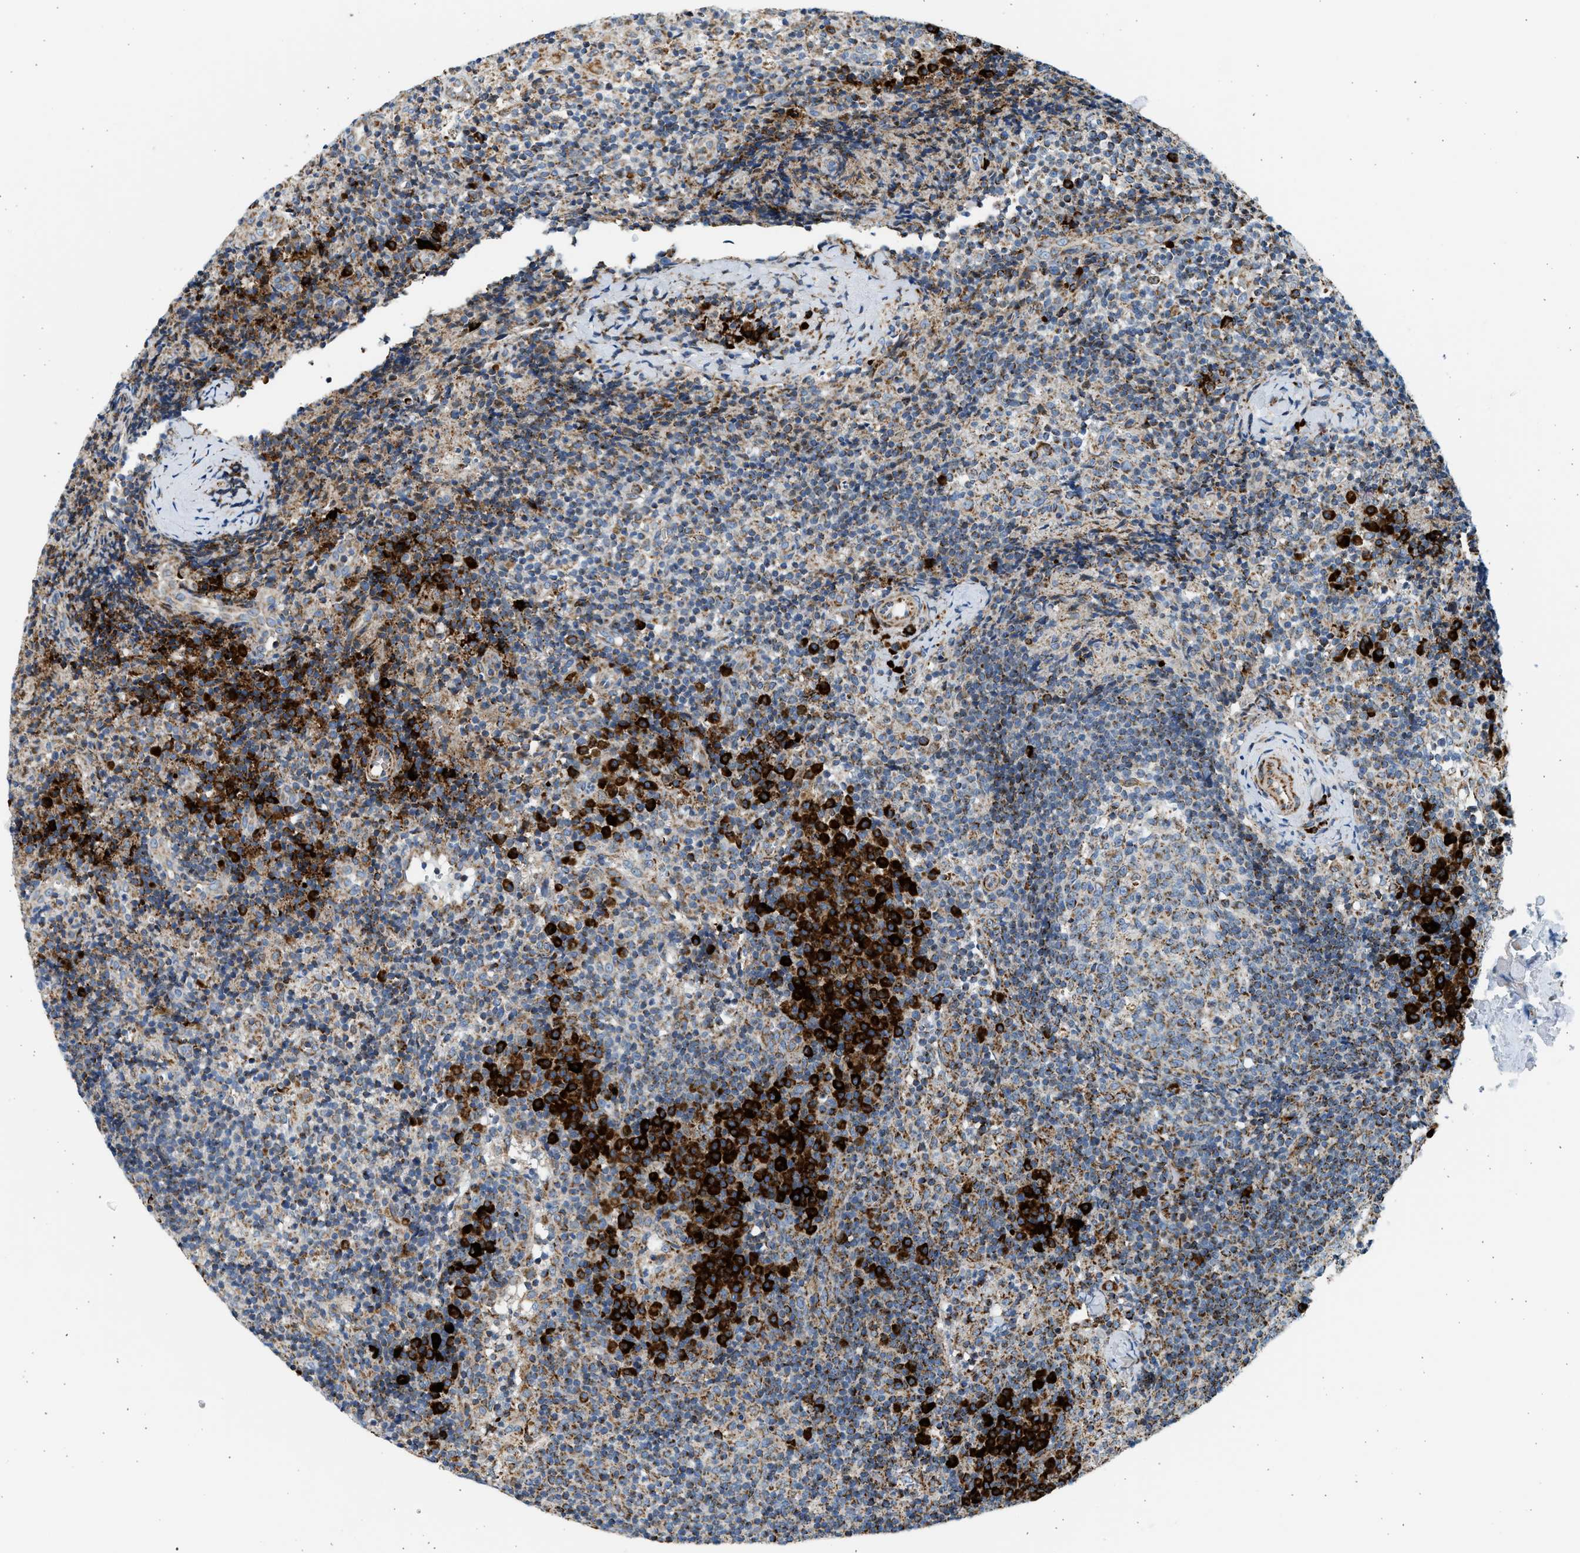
{"staining": {"intensity": "moderate", "quantity": ">75%", "location": "cytoplasmic/membranous"}, "tissue": "lymph node", "cell_type": "Germinal center cells", "image_type": "normal", "snomed": [{"axis": "morphology", "description": "Normal tissue, NOS"}, {"axis": "morphology", "description": "Inflammation, NOS"}, {"axis": "topography", "description": "Lymph node"}], "caption": "A micrograph showing moderate cytoplasmic/membranous staining in approximately >75% of germinal center cells in normal lymph node, as visualized by brown immunohistochemical staining.", "gene": "KCNMB3", "patient": {"sex": "male", "age": 55}}